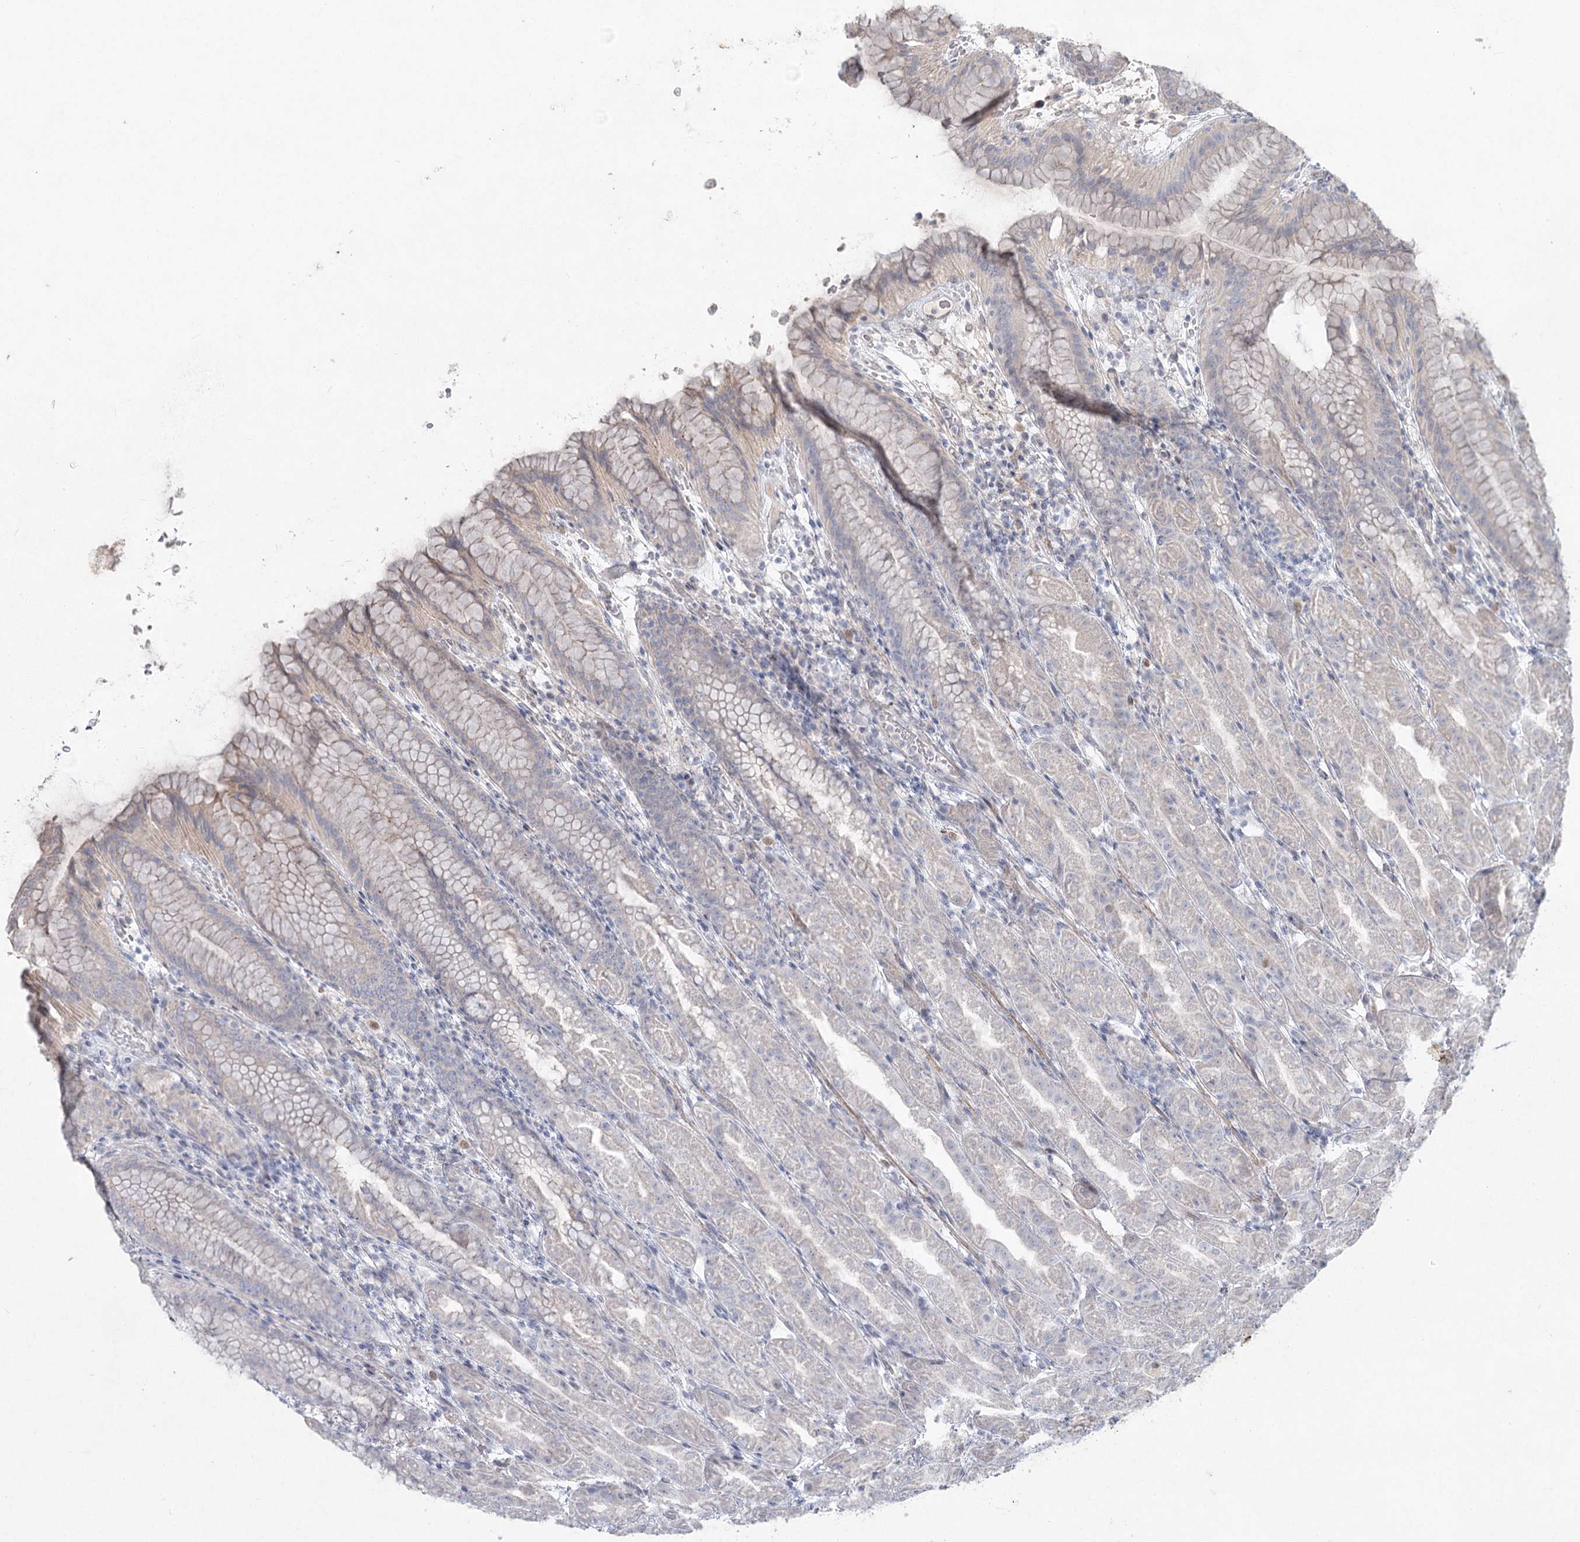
{"staining": {"intensity": "weak", "quantity": "<25%", "location": "cytoplasmic/membranous"}, "tissue": "stomach", "cell_type": "Glandular cells", "image_type": "normal", "snomed": [{"axis": "morphology", "description": "Normal tissue, NOS"}, {"axis": "topography", "description": "Stomach"}], "caption": "High magnification brightfield microscopy of benign stomach stained with DAB (brown) and counterstained with hematoxylin (blue): glandular cells show no significant expression. (DAB immunohistochemistry (IHC), high magnification).", "gene": "LRP2BP", "patient": {"sex": "female", "age": 79}}